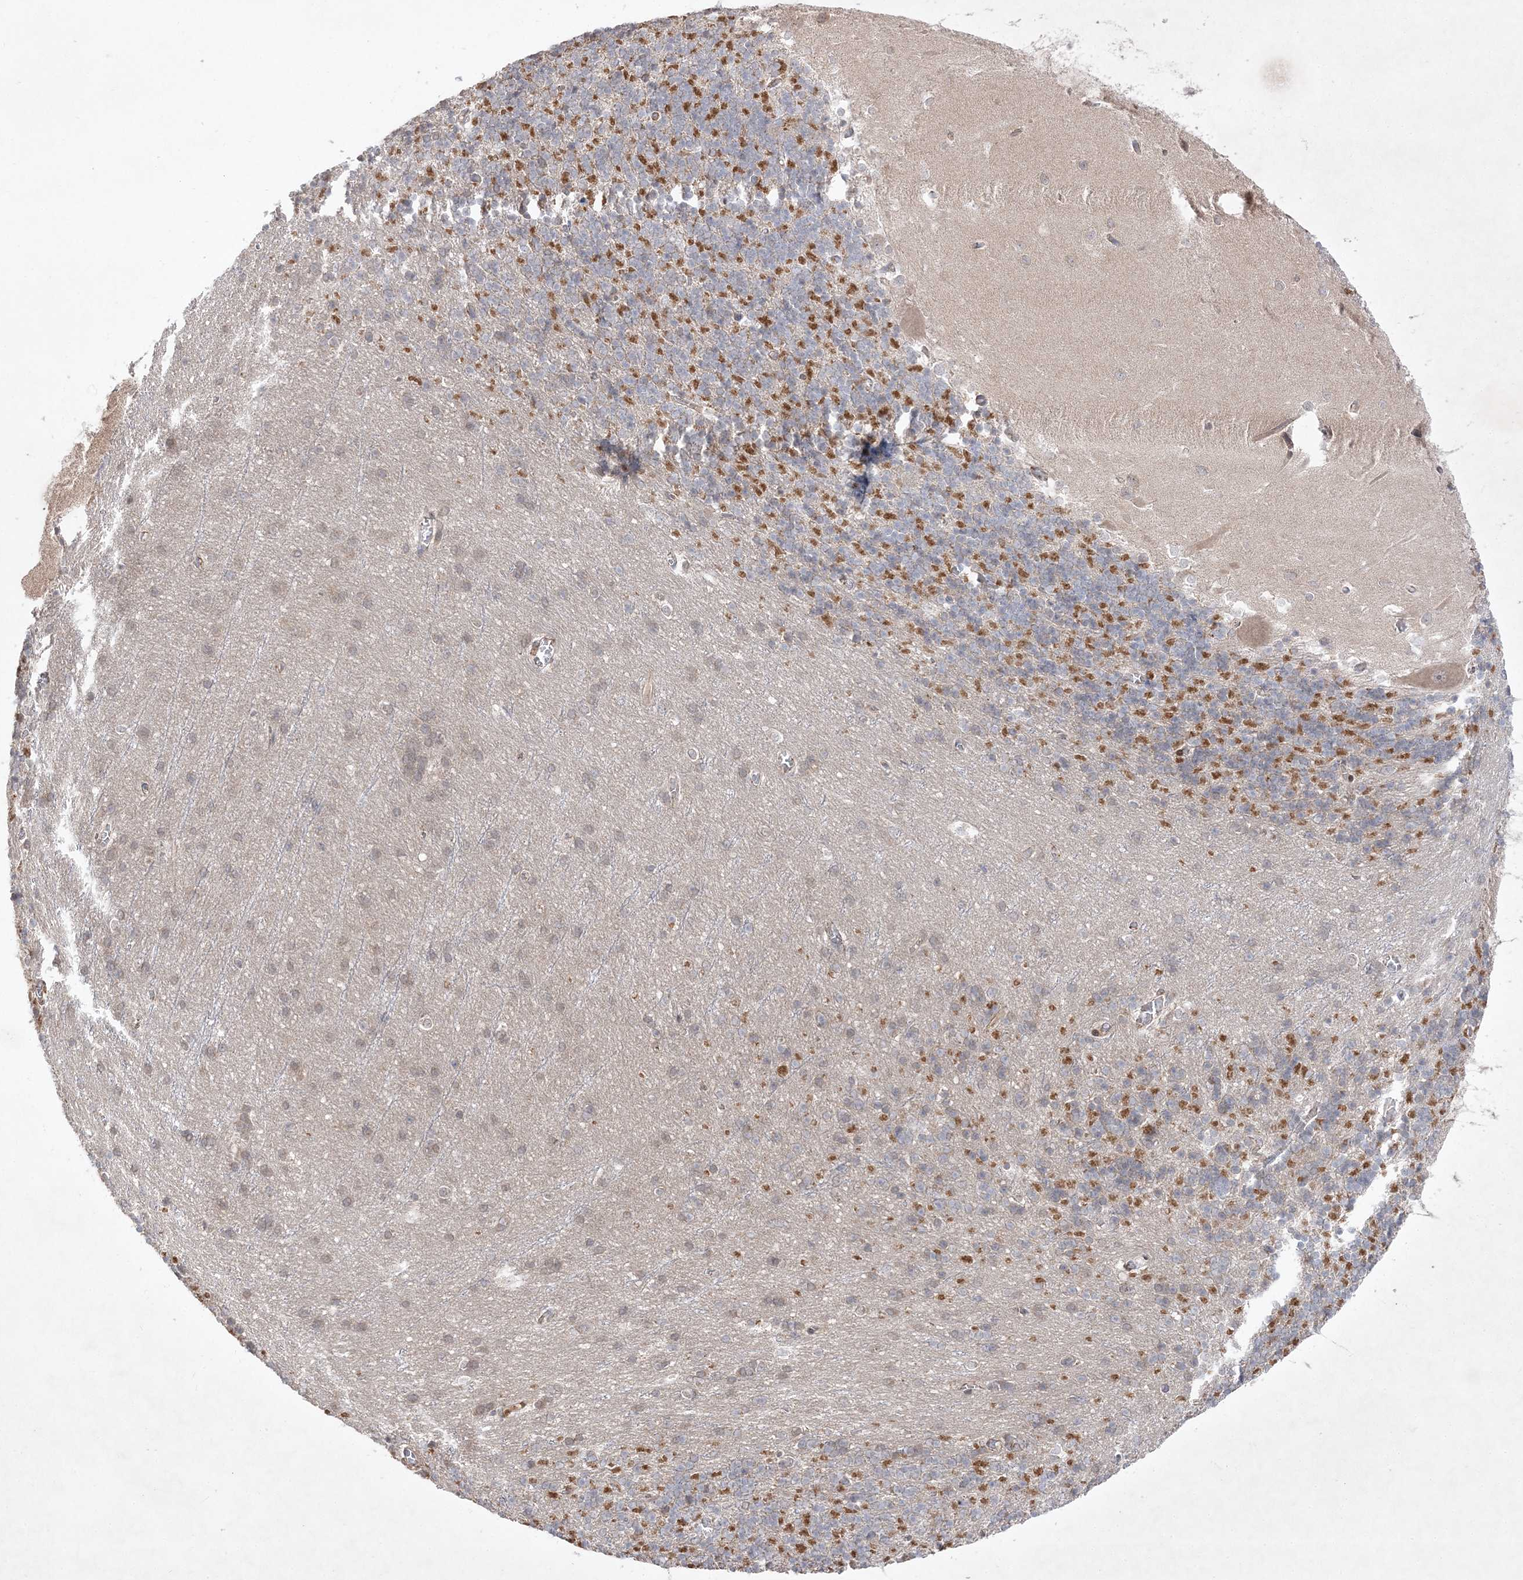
{"staining": {"intensity": "moderate", "quantity": "25%-75%", "location": "cytoplasmic/membranous"}, "tissue": "cerebellum", "cell_type": "Cells in granular layer", "image_type": "normal", "snomed": [{"axis": "morphology", "description": "Normal tissue, NOS"}, {"axis": "topography", "description": "Cerebellum"}], "caption": "Immunohistochemical staining of unremarkable cerebellum reveals moderate cytoplasmic/membranous protein expression in about 25%-75% of cells in granular layer. (Stains: DAB in brown, nuclei in blue, Microscopy: brightfield microscopy at high magnification).", "gene": "CLNK", "patient": {"sex": "male", "age": 37}}